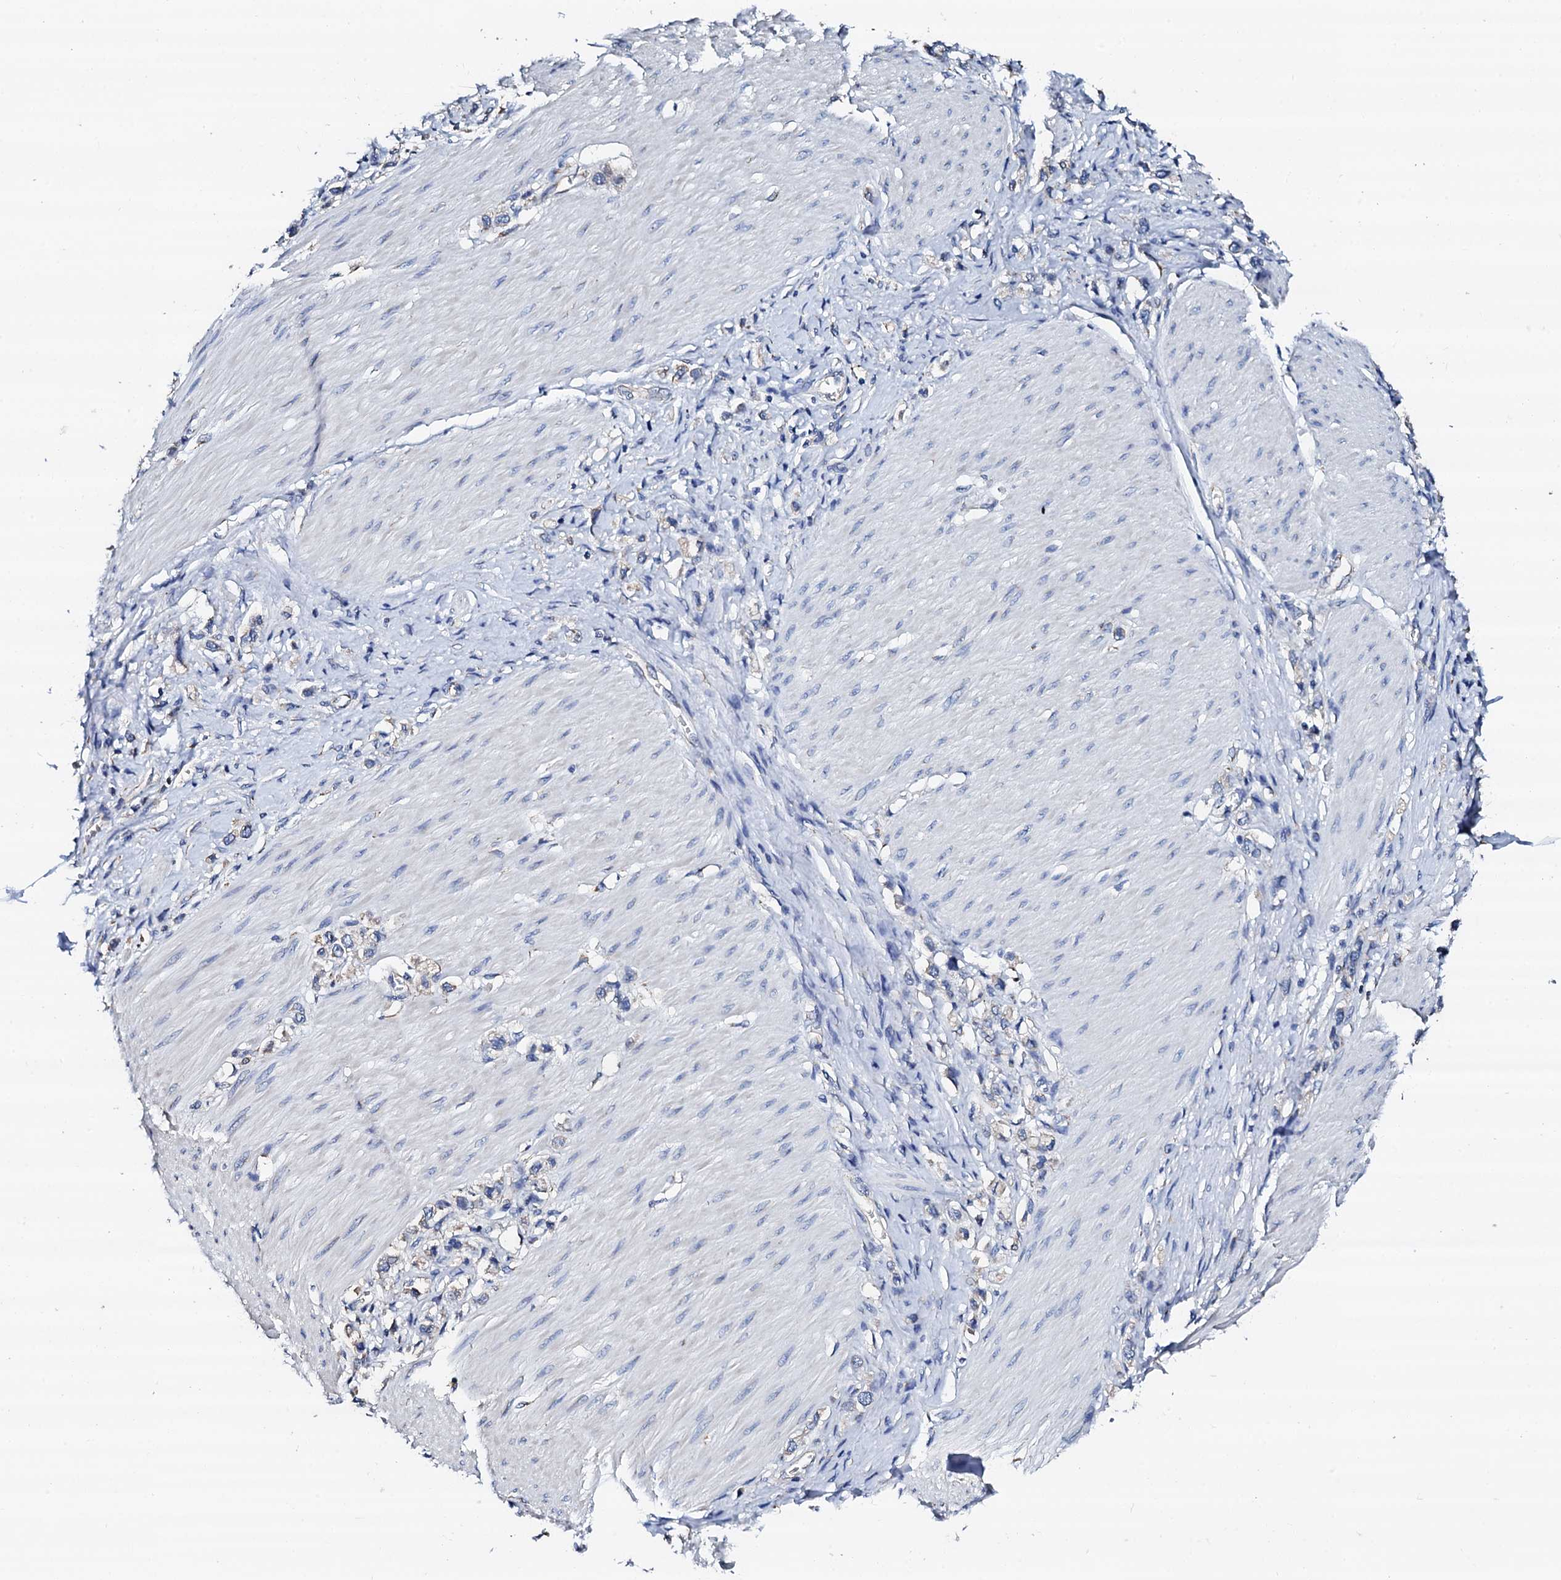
{"staining": {"intensity": "negative", "quantity": "none", "location": "none"}, "tissue": "stomach cancer", "cell_type": "Tumor cells", "image_type": "cancer", "snomed": [{"axis": "morphology", "description": "Normal tissue, NOS"}, {"axis": "morphology", "description": "Adenocarcinoma, NOS"}, {"axis": "topography", "description": "Stomach, upper"}, {"axis": "topography", "description": "Stomach"}], "caption": "An immunohistochemistry image of stomach cancer is shown. There is no staining in tumor cells of stomach cancer.", "gene": "AKAP3", "patient": {"sex": "female", "age": 65}}